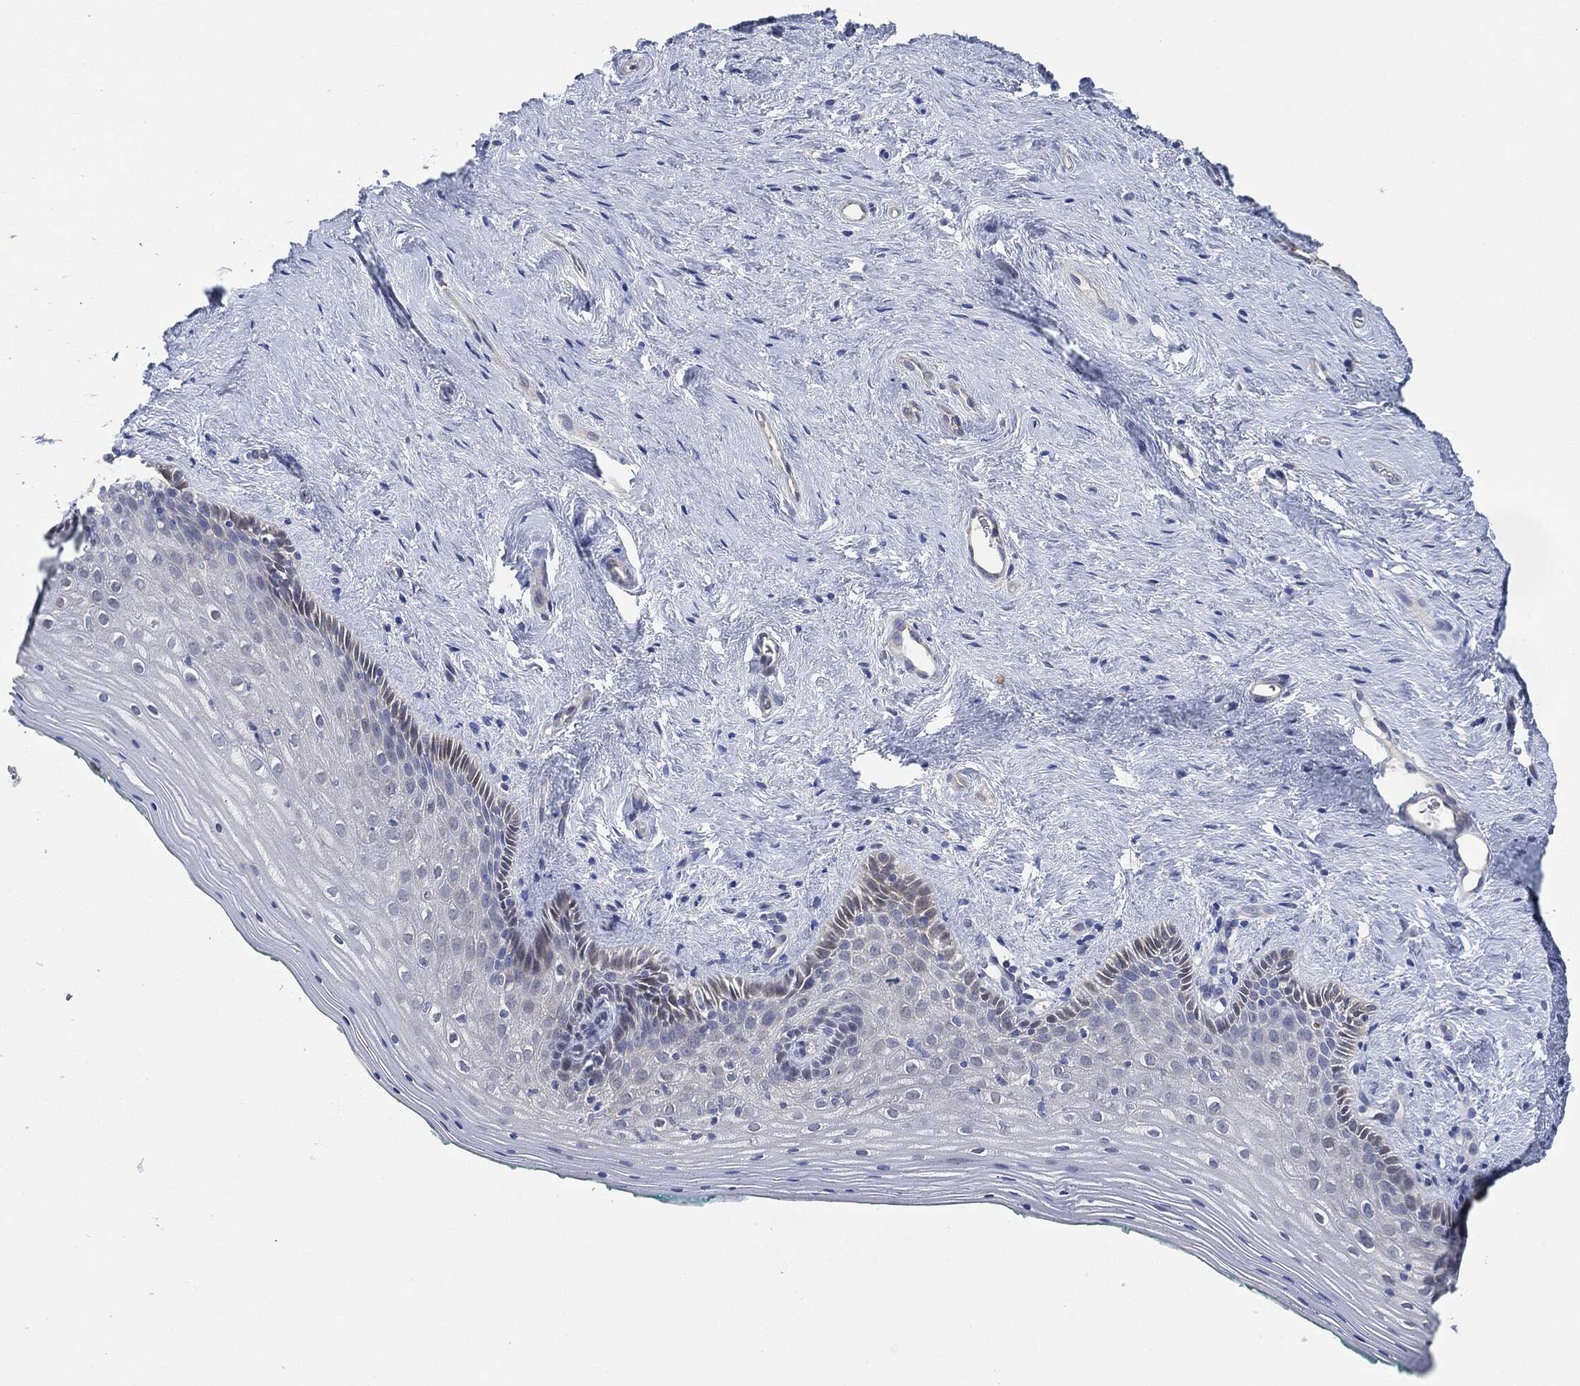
{"staining": {"intensity": "negative", "quantity": "none", "location": "none"}, "tissue": "vagina", "cell_type": "Squamous epithelial cells", "image_type": "normal", "snomed": [{"axis": "morphology", "description": "Normal tissue, NOS"}, {"axis": "topography", "description": "Vagina"}], "caption": "A photomicrograph of human vagina is negative for staining in squamous epithelial cells. Brightfield microscopy of IHC stained with DAB (brown) and hematoxylin (blue), captured at high magnification.", "gene": "VSIG4", "patient": {"sex": "female", "age": 45}}